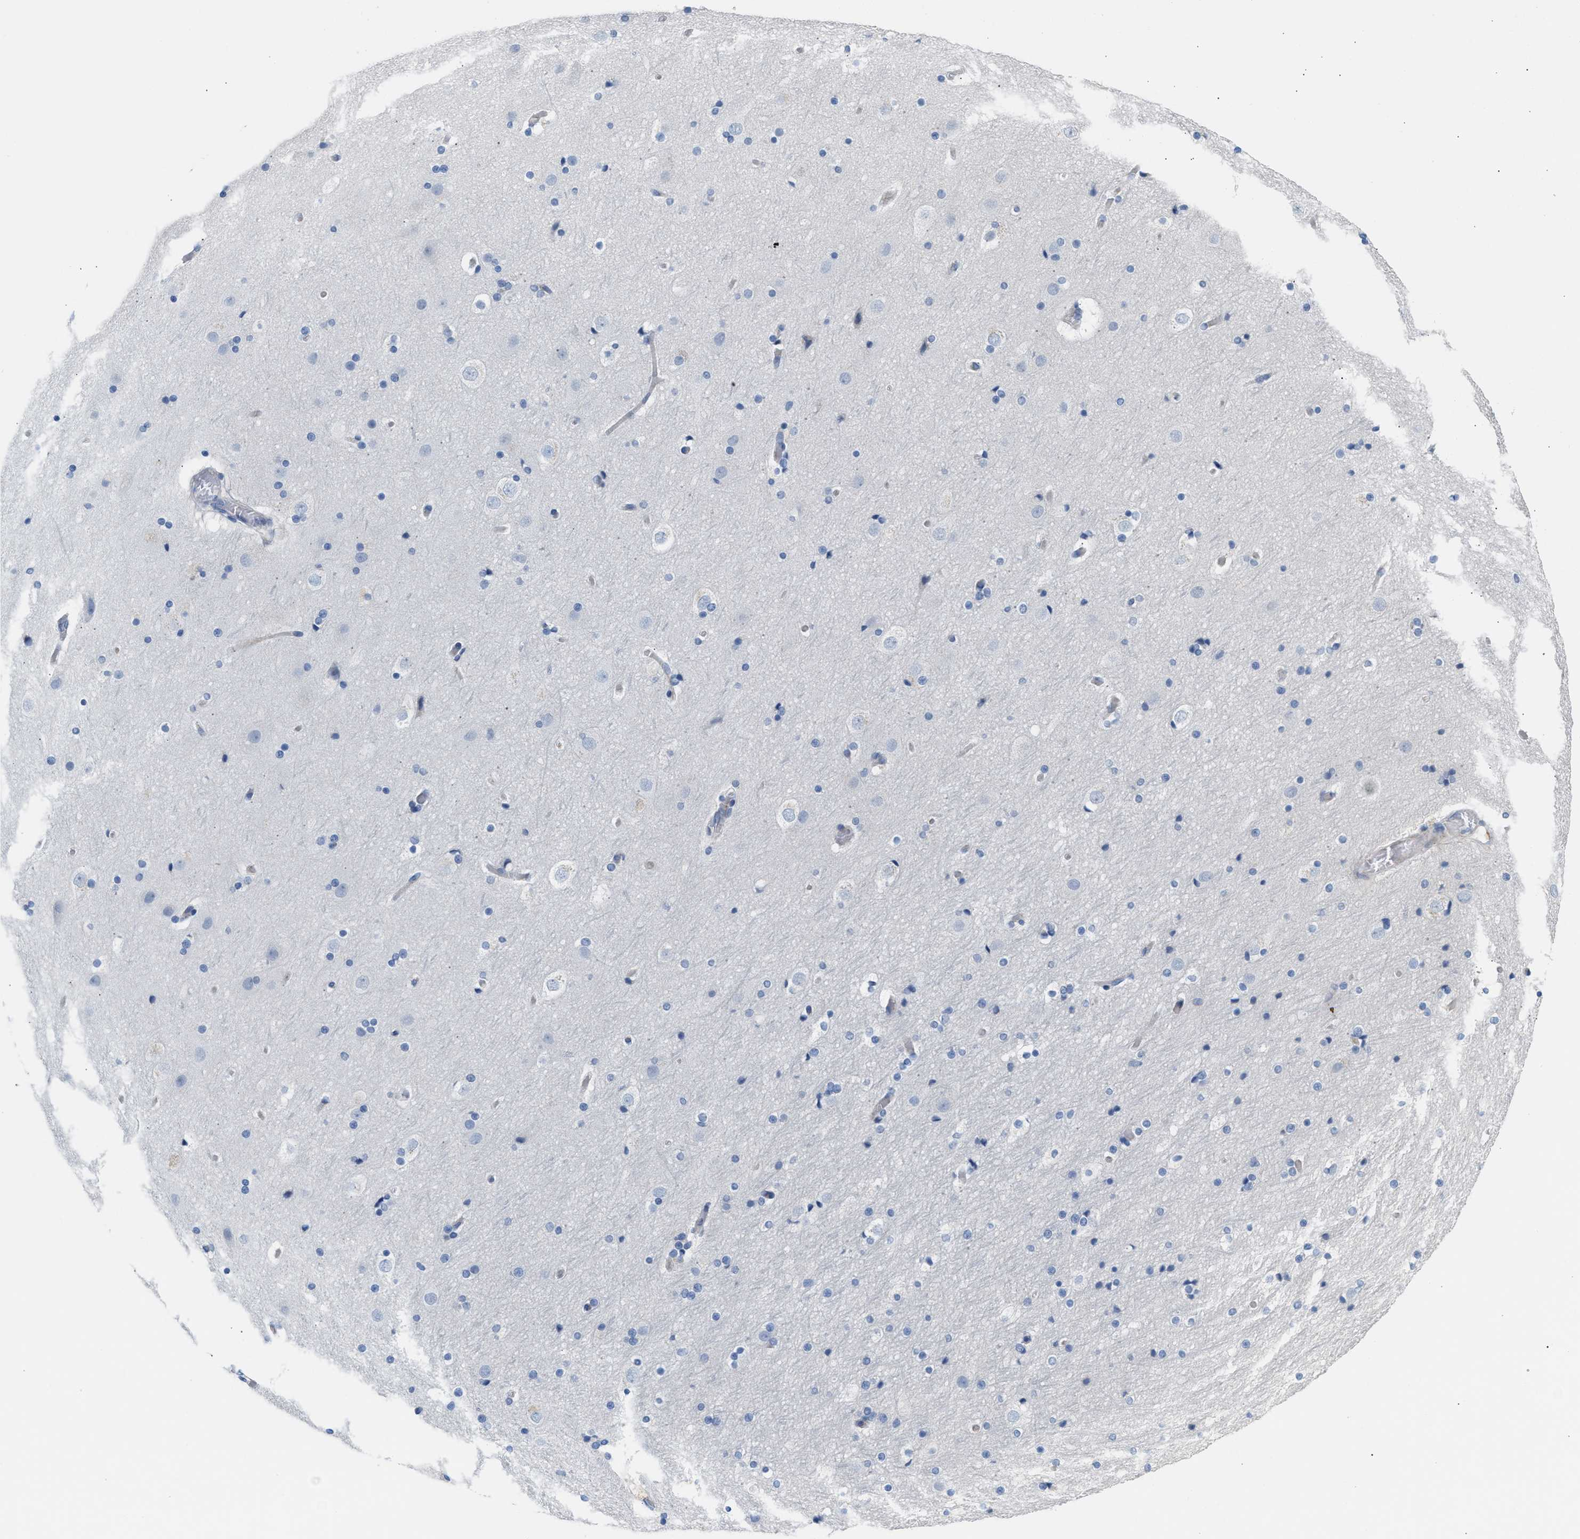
{"staining": {"intensity": "negative", "quantity": "none", "location": "none"}, "tissue": "cerebral cortex", "cell_type": "Endothelial cells", "image_type": "normal", "snomed": [{"axis": "morphology", "description": "Normal tissue, NOS"}, {"axis": "topography", "description": "Cerebral cortex"}], "caption": "Endothelial cells show no significant protein expression in benign cerebral cortex.", "gene": "ERBB2", "patient": {"sex": "male", "age": 57}}